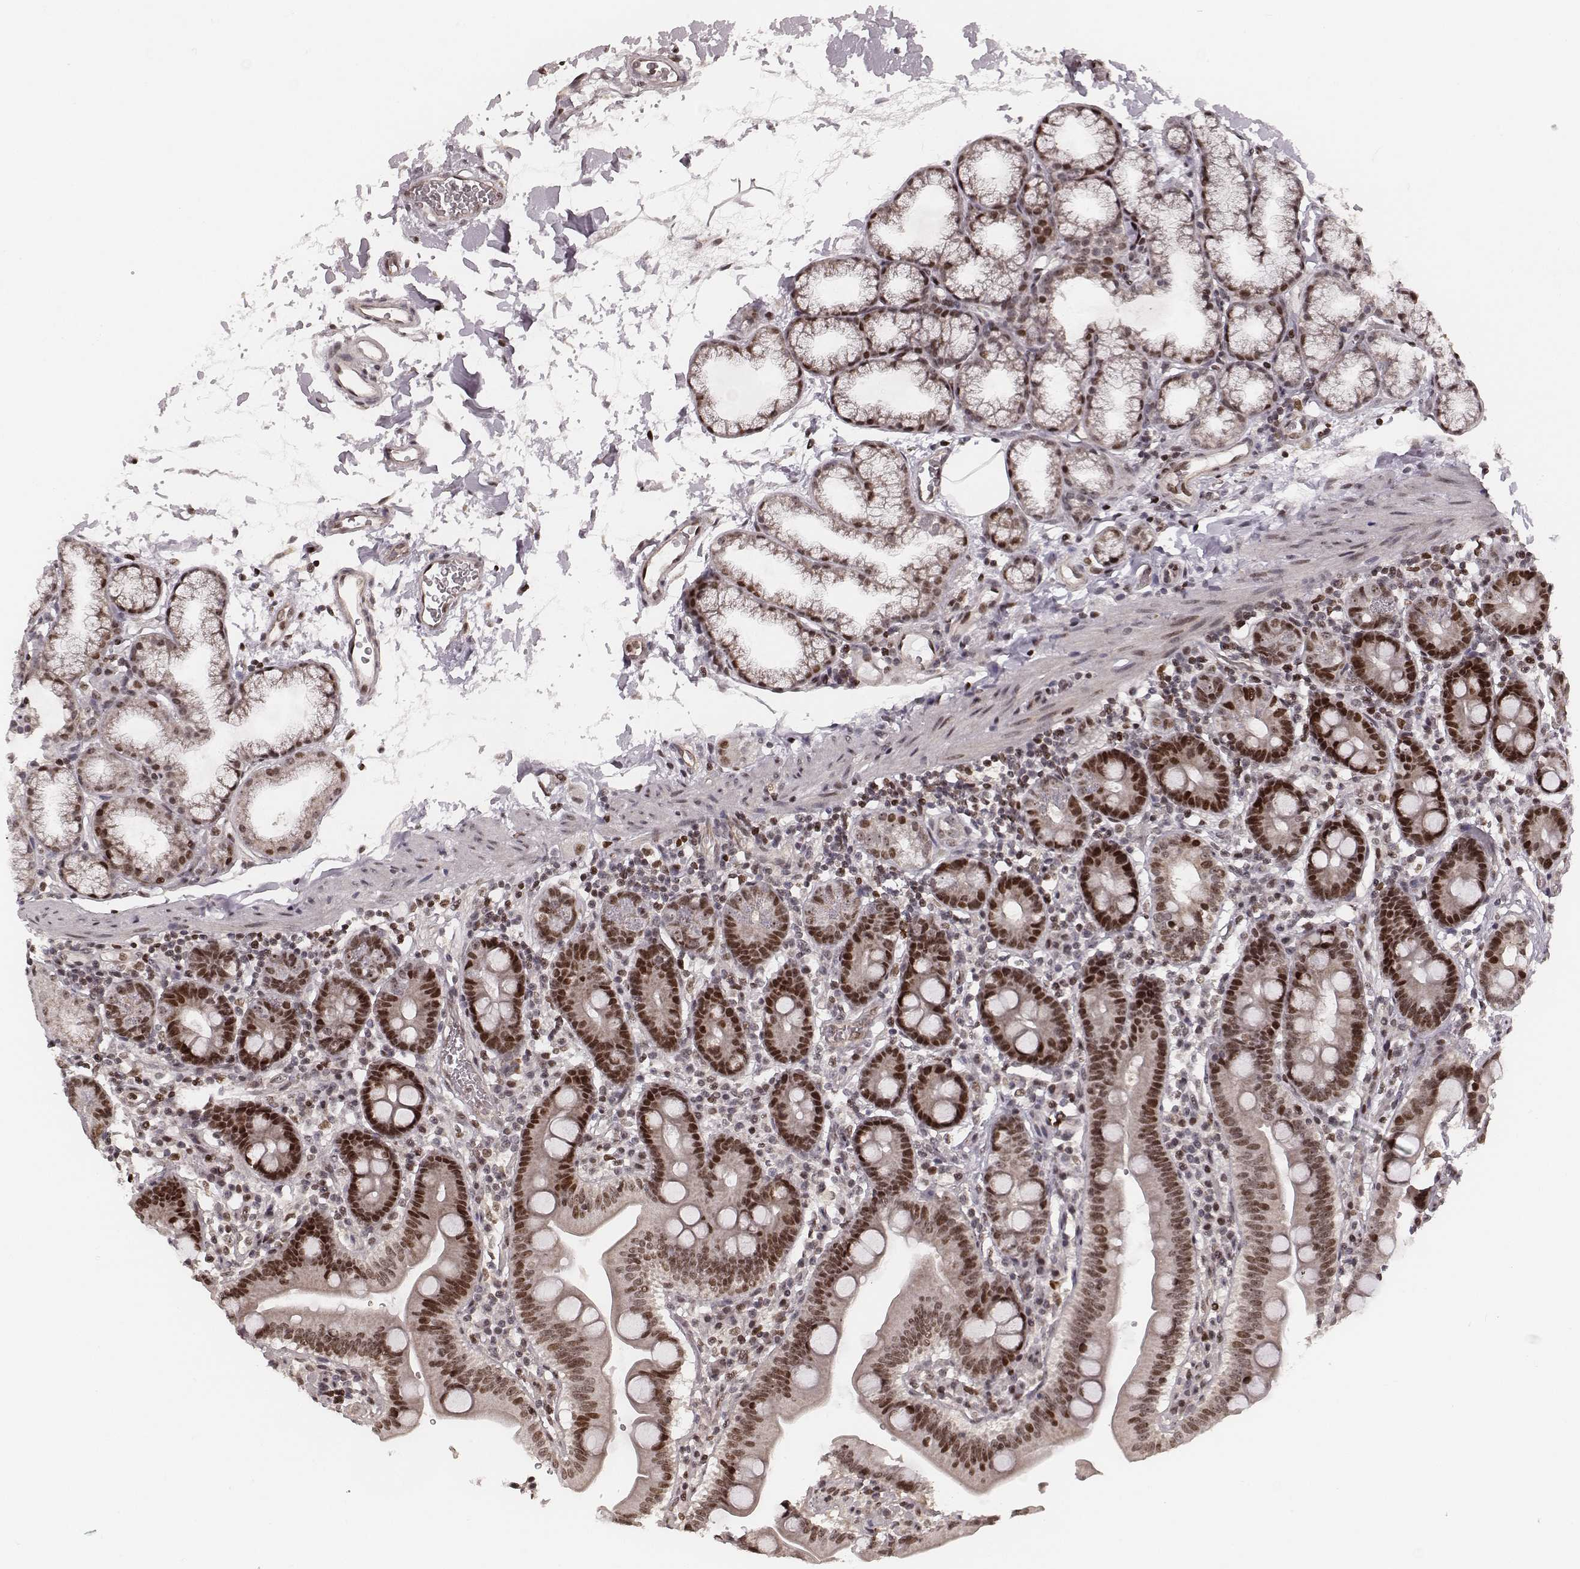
{"staining": {"intensity": "moderate", "quantity": ">75%", "location": "cytoplasmic/membranous,nuclear"}, "tissue": "duodenum", "cell_type": "Glandular cells", "image_type": "normal", "snomed": [{"axis": "morphology", "description": "Normal tissue, NOS"}, {"axis": "topography", "description": "Pancreas"}, {"axis": "topography", "description": "Duodenum"}], "caption": "Approximately >75% of glandular cells in normal human duodenum display moderate cytoplasmic/membranous,nuclear protein positivity as visualized by brown immunohistochemical staining.", "gene": "VRK3", "patient": {"sex": "male", "age": 59}}